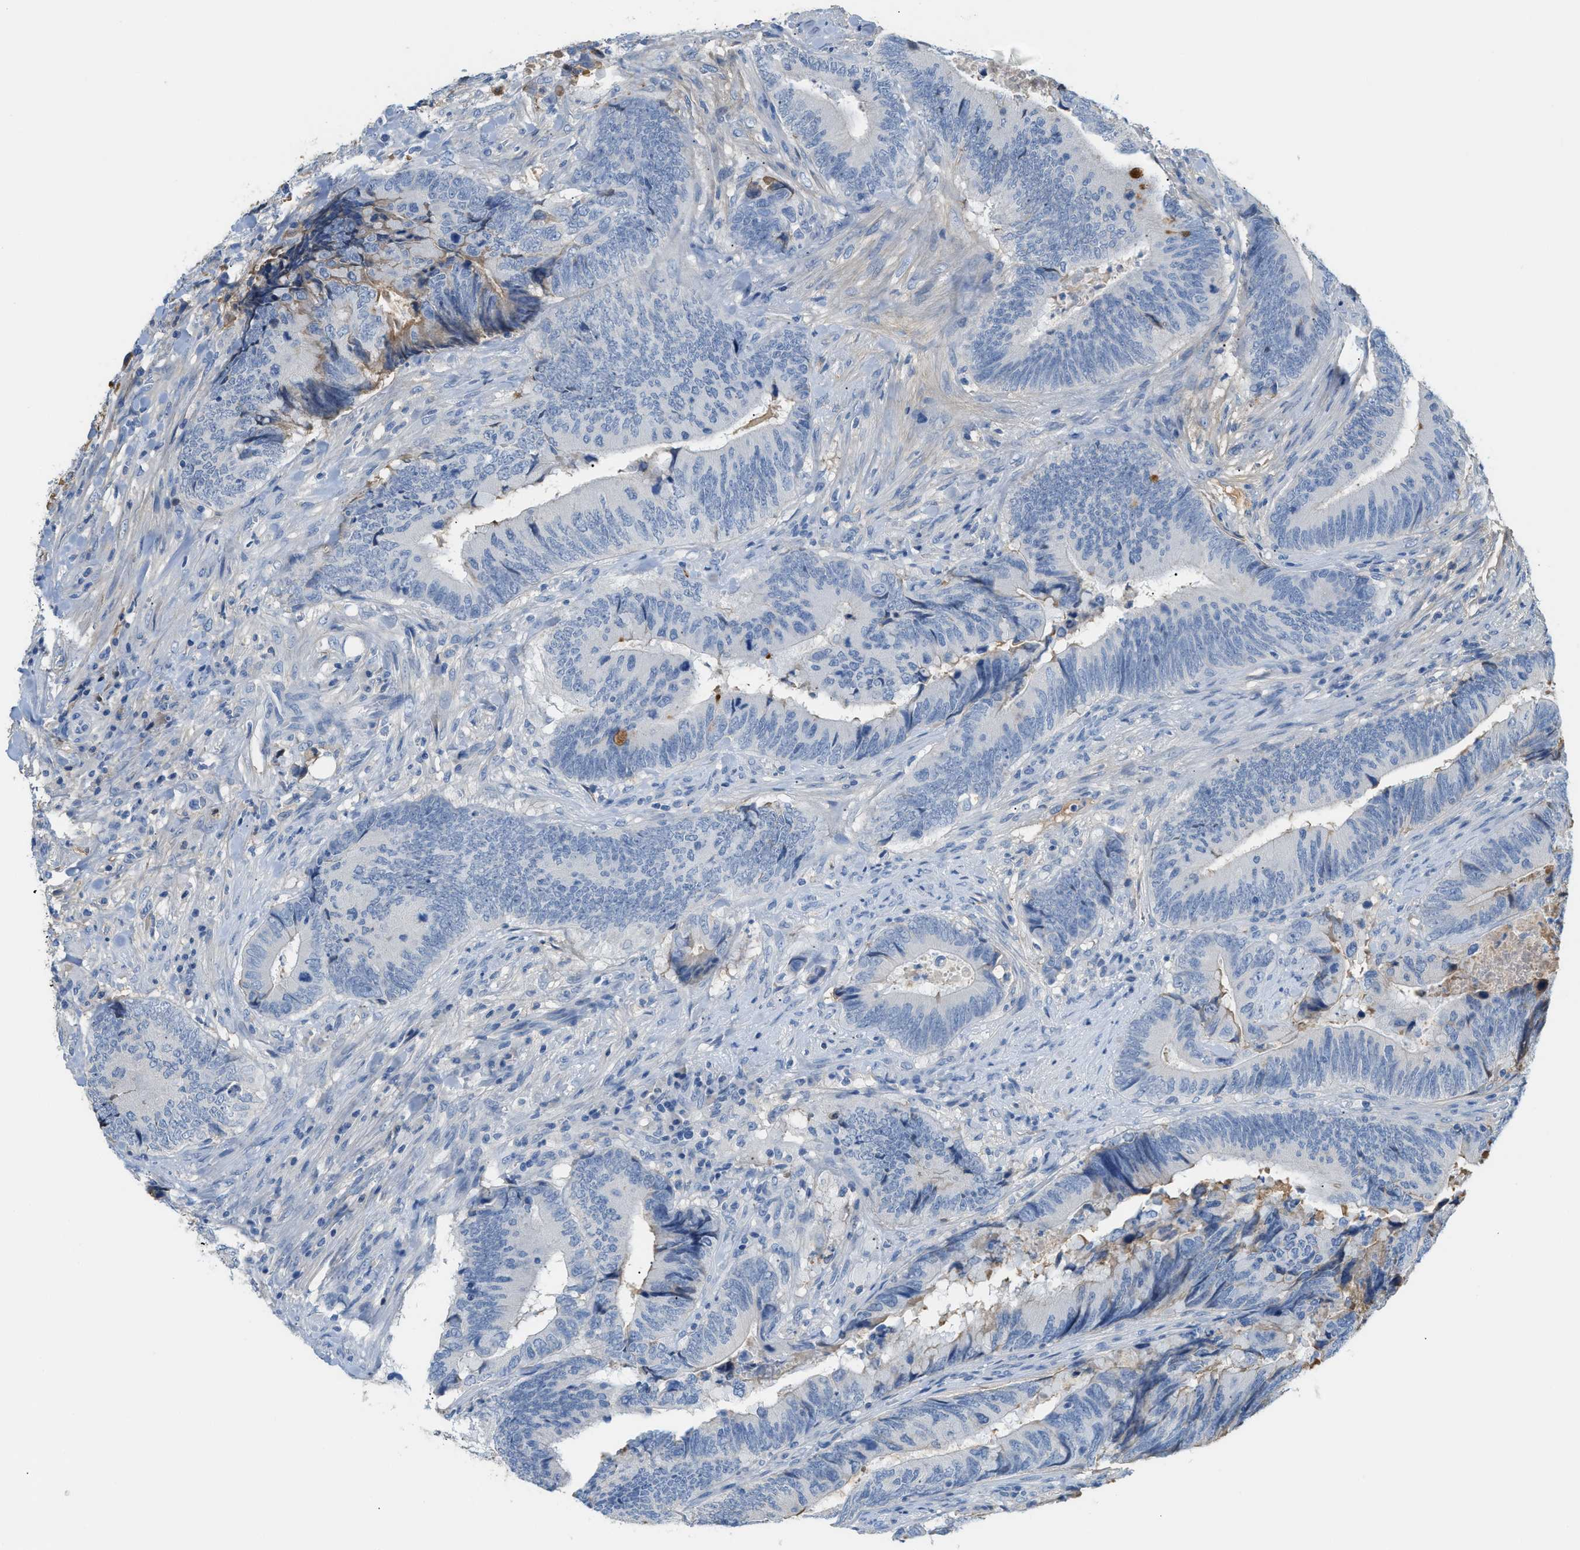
{"staining": {"intensity": "negative", "quantity": "none", "location": "none"}, "tissue": "colorectal cancer", "cell_type": "Tumor cells", "image_type": "cancer", "snomed": [{"axis": "morphology", "description": "Normal tissue, NOS"}, {"axis": "morphology", "description": "Adenocarcinoma, NOS"}, {"axis": "topography", "description": "Colon"}], "caption": "Colorectal adenocarcinoma was stained to show a protein in brown. There is no significant staining in tumor cells.", "gene": "CFI", "patient": {"sex": "male", "age": 56}}